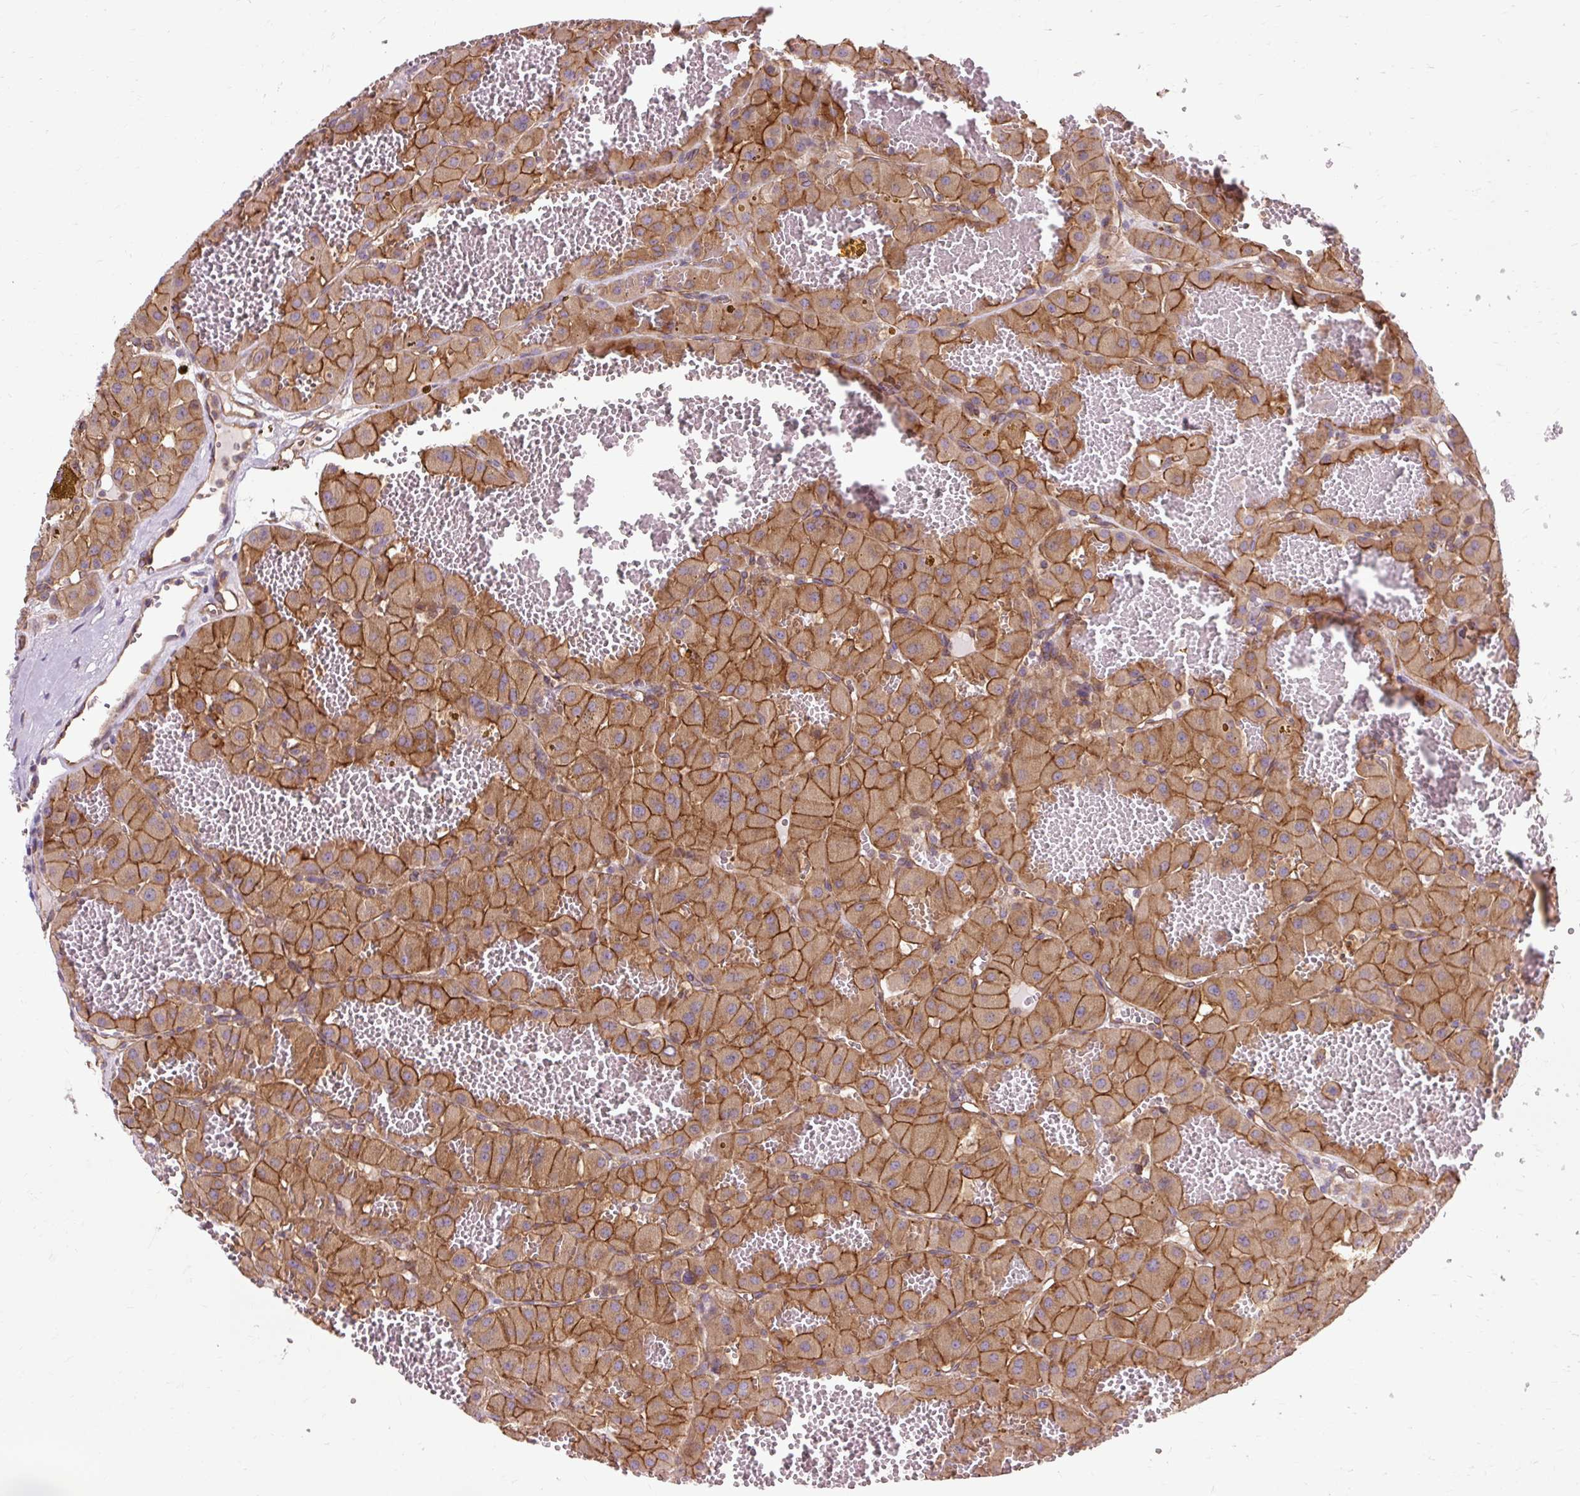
{"staining": {"intensity": "moderate", "quantity": ">75%", "location": "cytoplasmic/membranous"}, "tissue": "renal cancer", "cell_type": "Tumor cells", "image_type": "cancer", "snomed": [{"axis": "morphology", "description": "Carcinoma, NOS"}, {"axis": "topography", "description": "Kidney"}], "caption": "Carcinoma (renal) stained with IHC demonstrates moderate cytoplasmic/membranous staining in approximately >75% of tumor cells. The staining is performed using DAB brown chromogen to label protein expression. The nuclei are counter-stained blue using hematoxylin.", "gene": "CCDC93", "patient": {"sex": "female", "age": 75}}